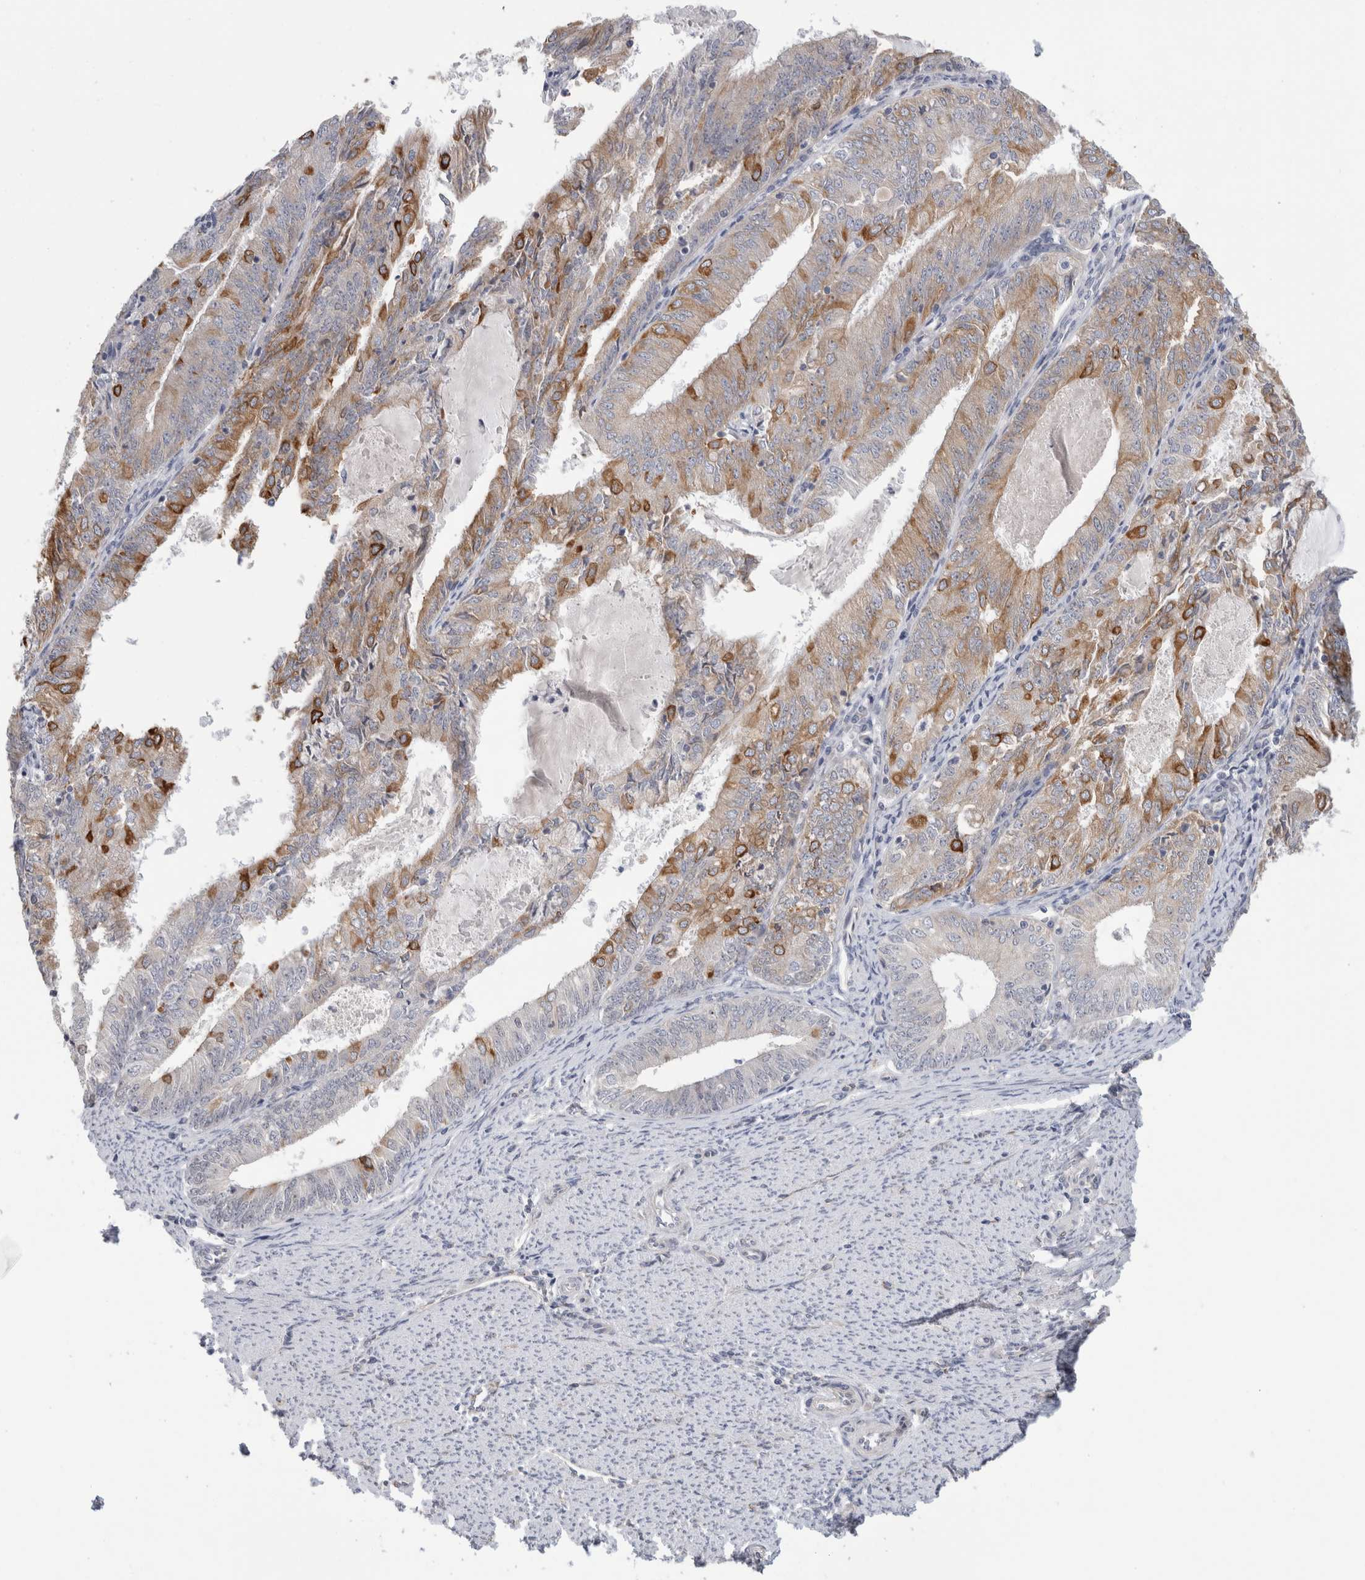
{"staining": {"intensity": "moderate", "quantity": "25%-75%", "location": "cytoplasmic/membranous"}, "tissue": "endometrial cancer", "cell_type": "Tumor cells", "image_type": "cancer", "snomed": [{"axis": "morphology", "description": "Adenocarcinoma, NOS"}, {"axis": "topography", "description": "Endometrium"}], "caption": "Immunohistochemistry (IHC) (DAB (3,3'-diaminobenzidine)) staining of human endometrial adenocarcinoma displays moderate cytoplasmic/membranous protein expression in approximately 25%-75% of tumor cells.", "gene": "SYTL5", "patient": {"sex": "female", "age": 57}}